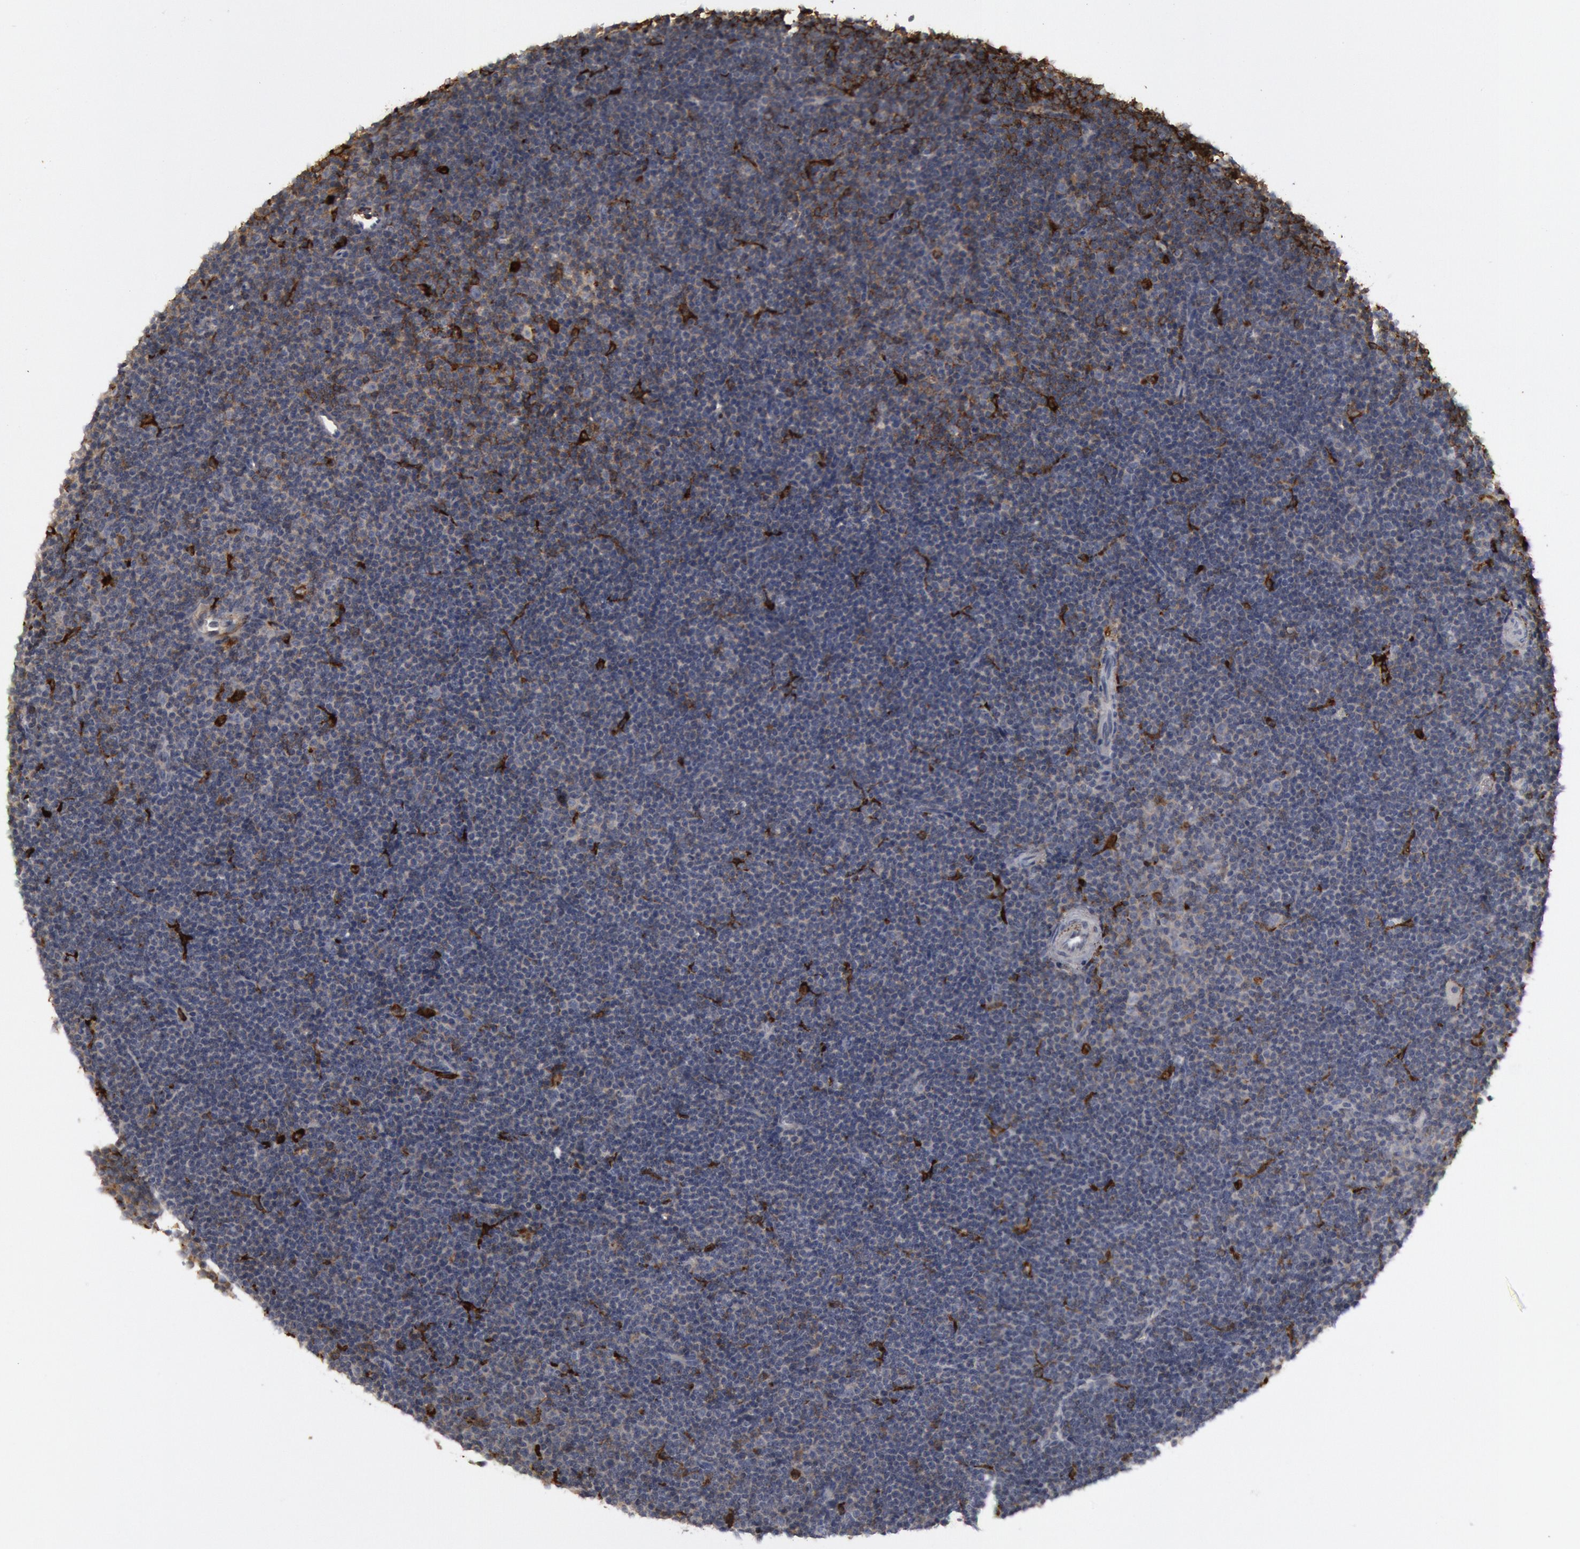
{"staining": {"intensity": "negative", "quantity": "none", "location": "none"}, "tissue": "lymphoma", "cell_type": "Tumor cells", "image_type": "cancer", "snomed": [{"axis": "morphology", "description": "Malignant lymphoma, non-Hodgkin's type, Low grade"}, {"axis": "topography", "description": "Lymph node"}], "caption": "Immunohistochemistry of human low-grade malignant lymphoma, non-Hodgkin's type exhibits no positivity in tumor cells.", "gene": "C1QC", "patient": {"sex": "female", "age": 69}}